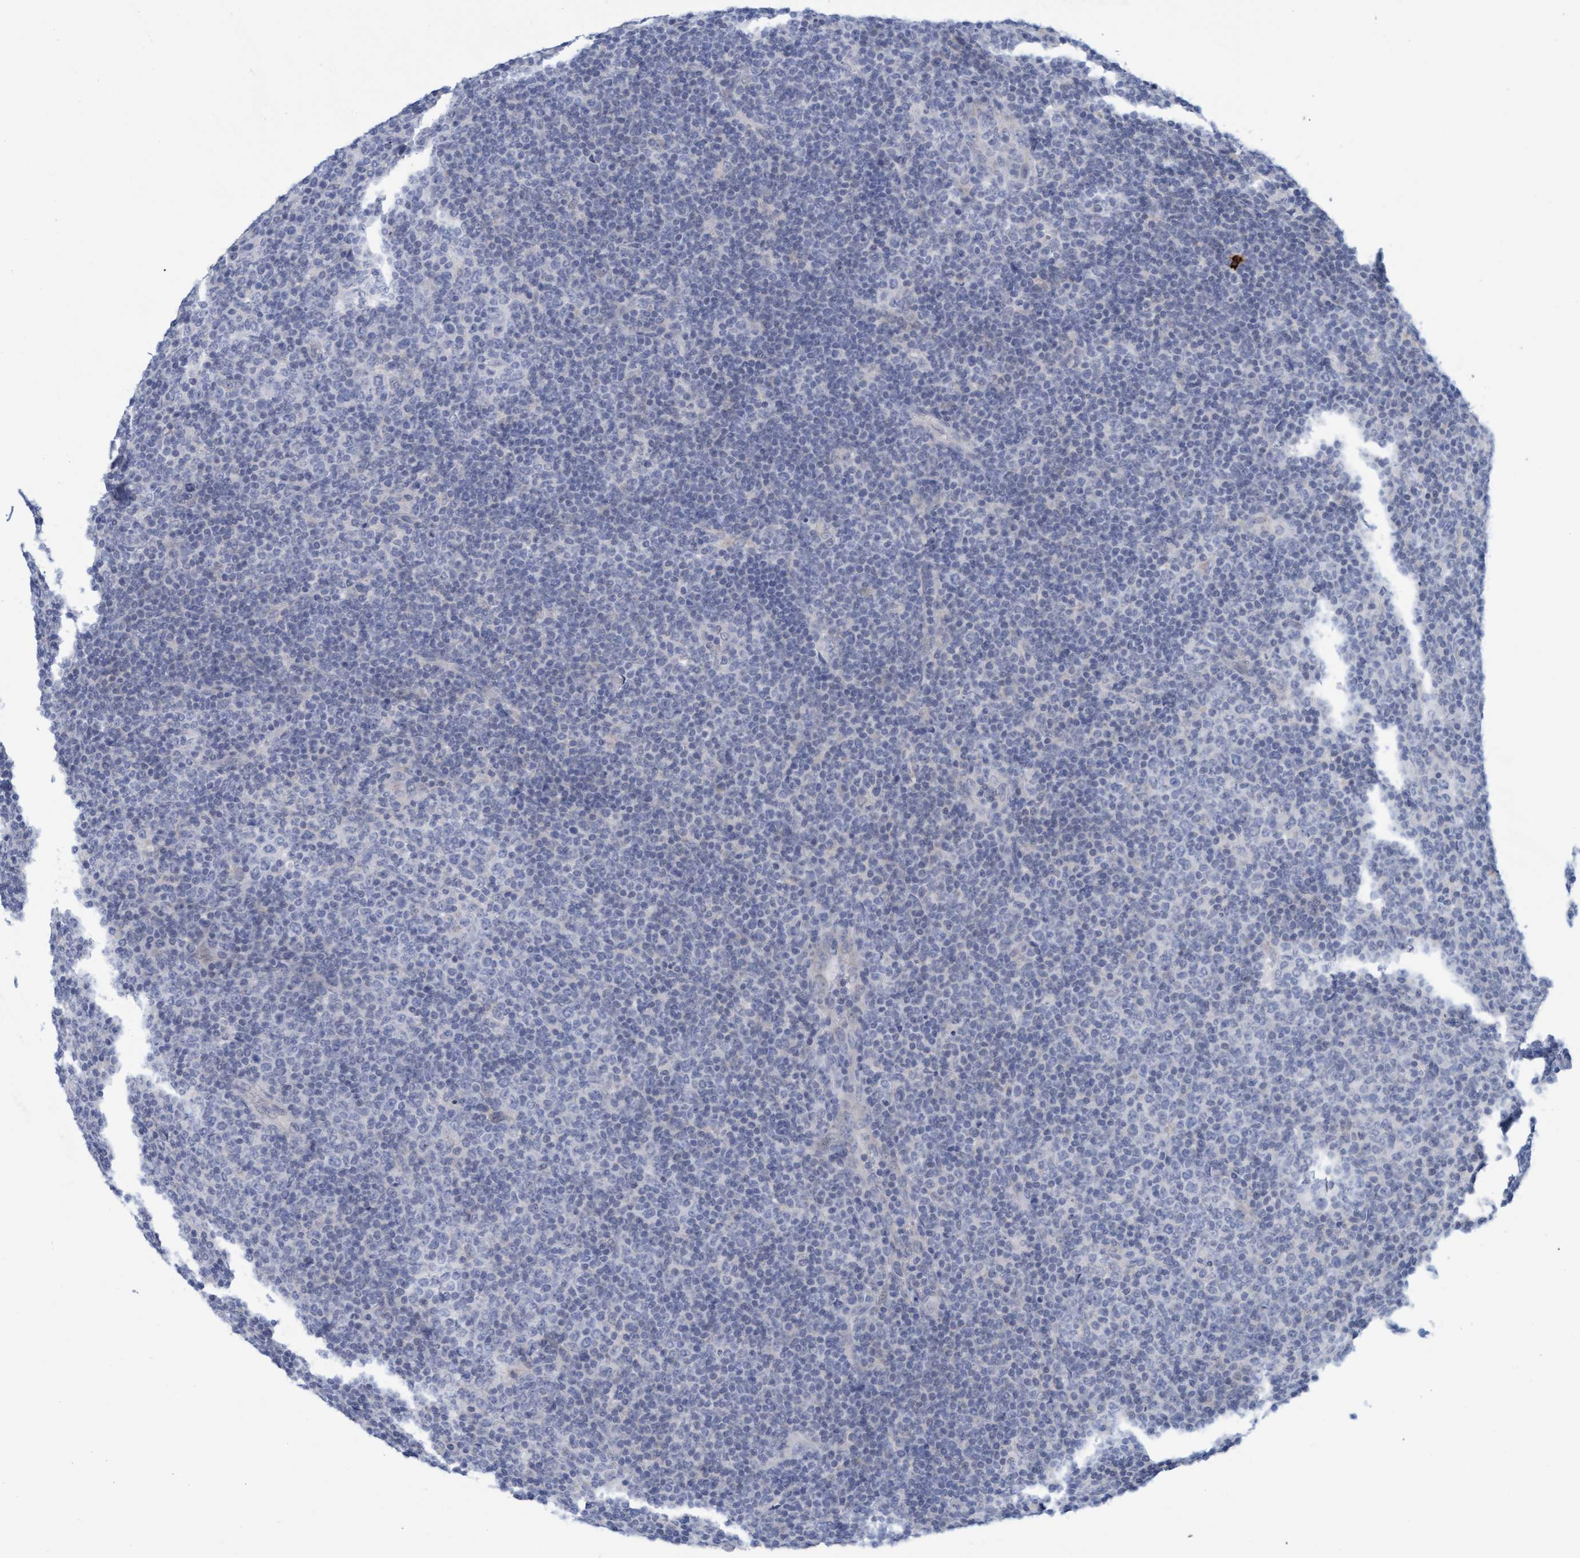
{"staining": {"intensity": "negative", "quantity": "none", "location": "none"}, "tissue": "lymphoma", "cell_type": "Tumor cells", "image_type": "cancer", "snomed": [{"axis": "morphology", "description": "Malignant lymphoma, non-Hodgkin's type, Low grade"}, {"axis": "topography", "description": "Lymph node"}], "caption": "There is no significant expression in tumor cells of low-grade malignant lymphoma, non-Hodgkin's type.", "gene": "CPA3", "patient": {"sex": "male", "age": 70}}